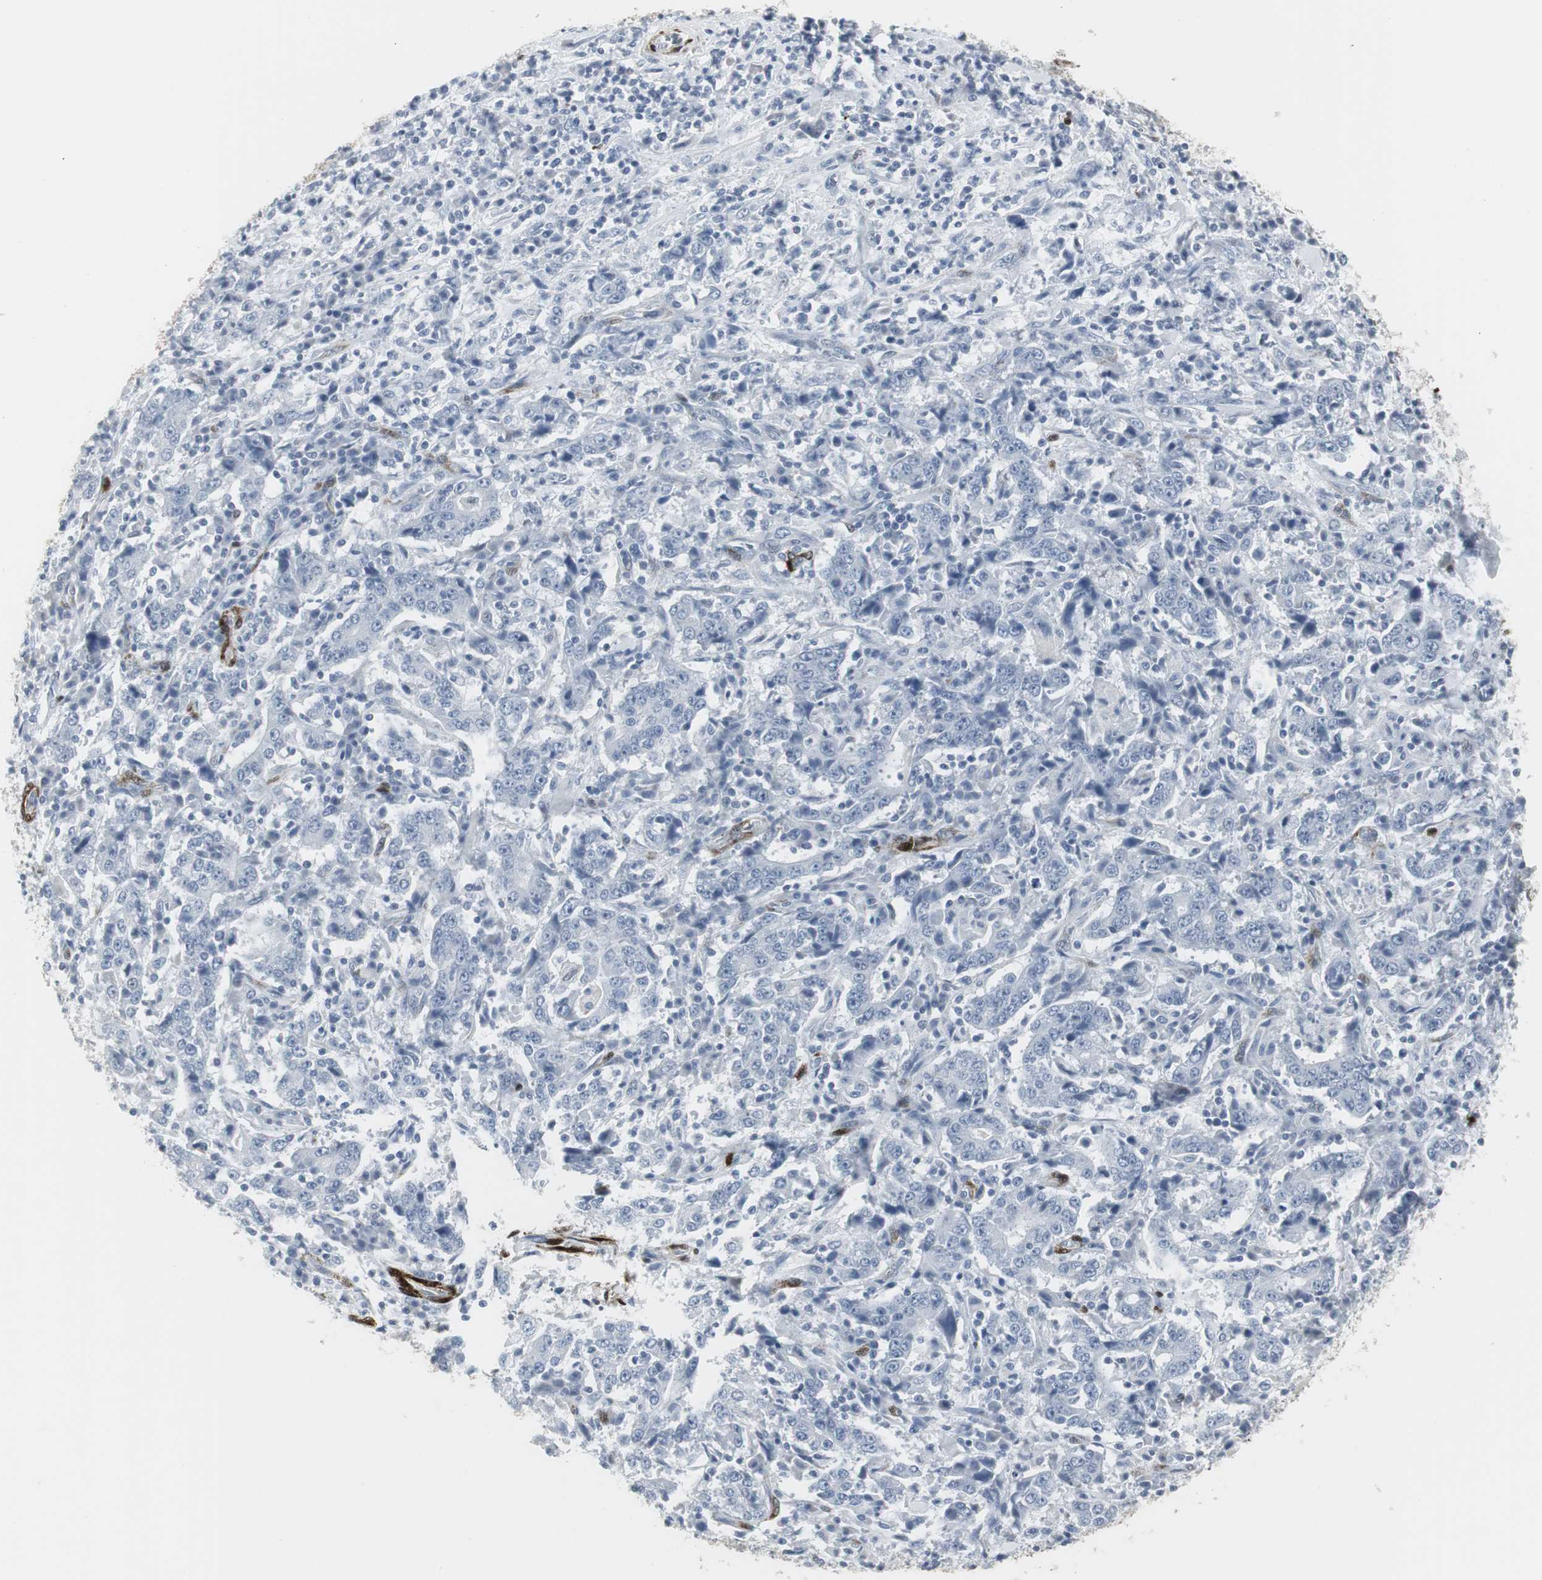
{"staining": {"intensity": "negative", "quantity": "none", "location": "none"}, "tissue": "stomach cancer", "cell_type": "Tumor cells", "image_type": "cancer", "snomed": [{"axis": "morphology", "description": "Normal tissue, NOS"}, {"axis": "morphology", "description": "Adenocarcinoma, NOS"}, {"axis": "topography", "description": "Stomach, upper"}, {"axis": "topography", "description": "Stomach"}], "caption": "Immunohistochemistry photomicrograph of stomach adenocarcinoma stained for a protein (brown), which demonstrates no staining in tumor cells.", "gene": "PPP1R14A", "patient": {"sex": "male", "age": 59}}